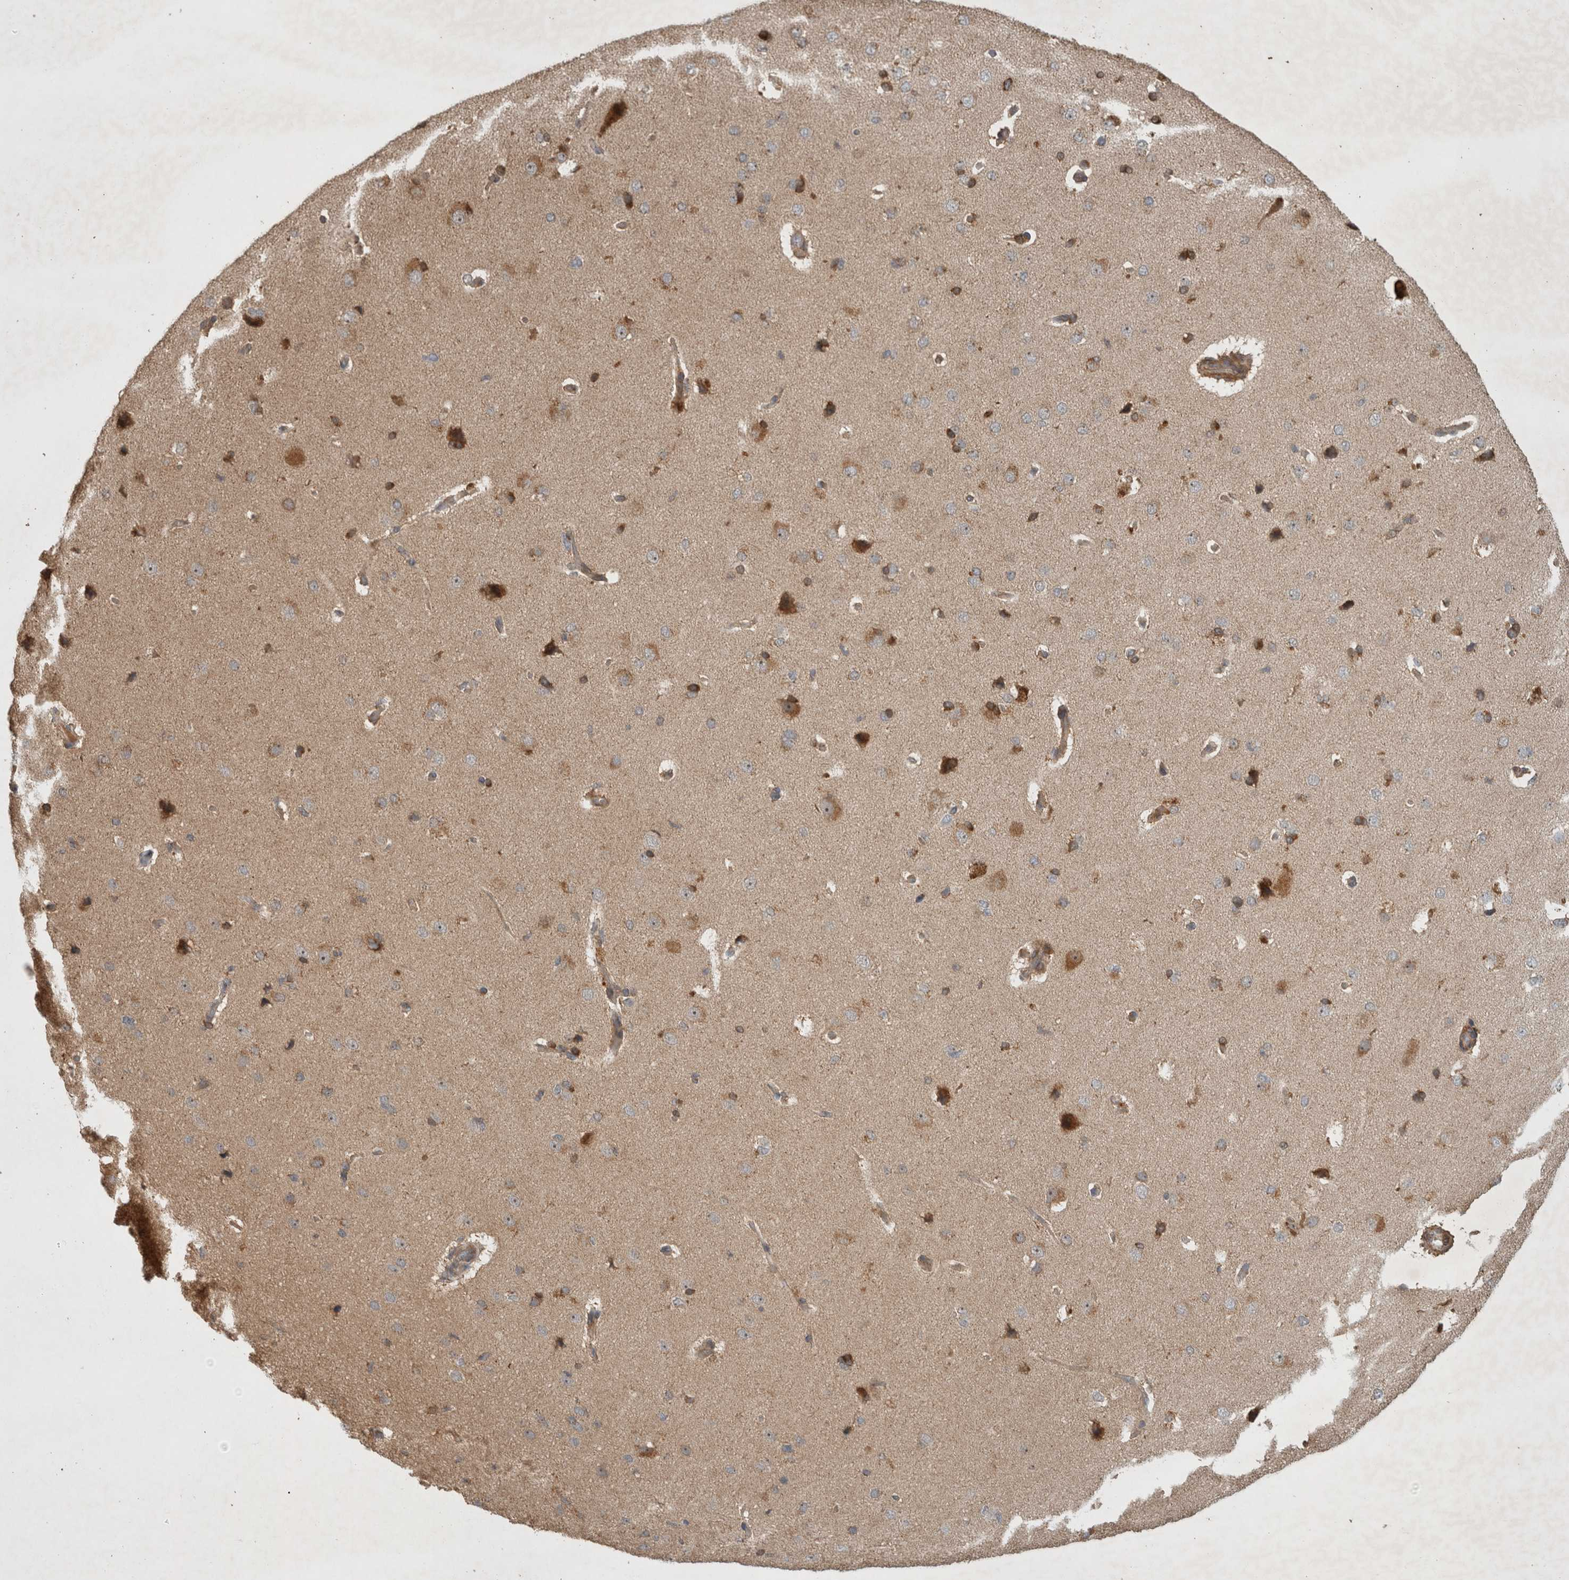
{"staining": {"intensity": "moderate", "quantity": ">75%", "location": "cytoplasmic/membranous"}, "tissue": "cerebral cortex", "cell_type": "Endothelial cells", "image_type": "normal", "snomed": [{"axis": "morphology", "description": "Normal tissue, NOS"}, {"axis": "topography", "description": "Cerebral cortex"}], "caption": "Protein positivity by immunohistochemistry (IHC) exhibits moderate cytoplasmic/membranous positivity in approximately >75% of endothelial cells in unremarkable cerebral cortex.", "gene": "SERAC1", "patient": {"sex": "male", "age": 62}}